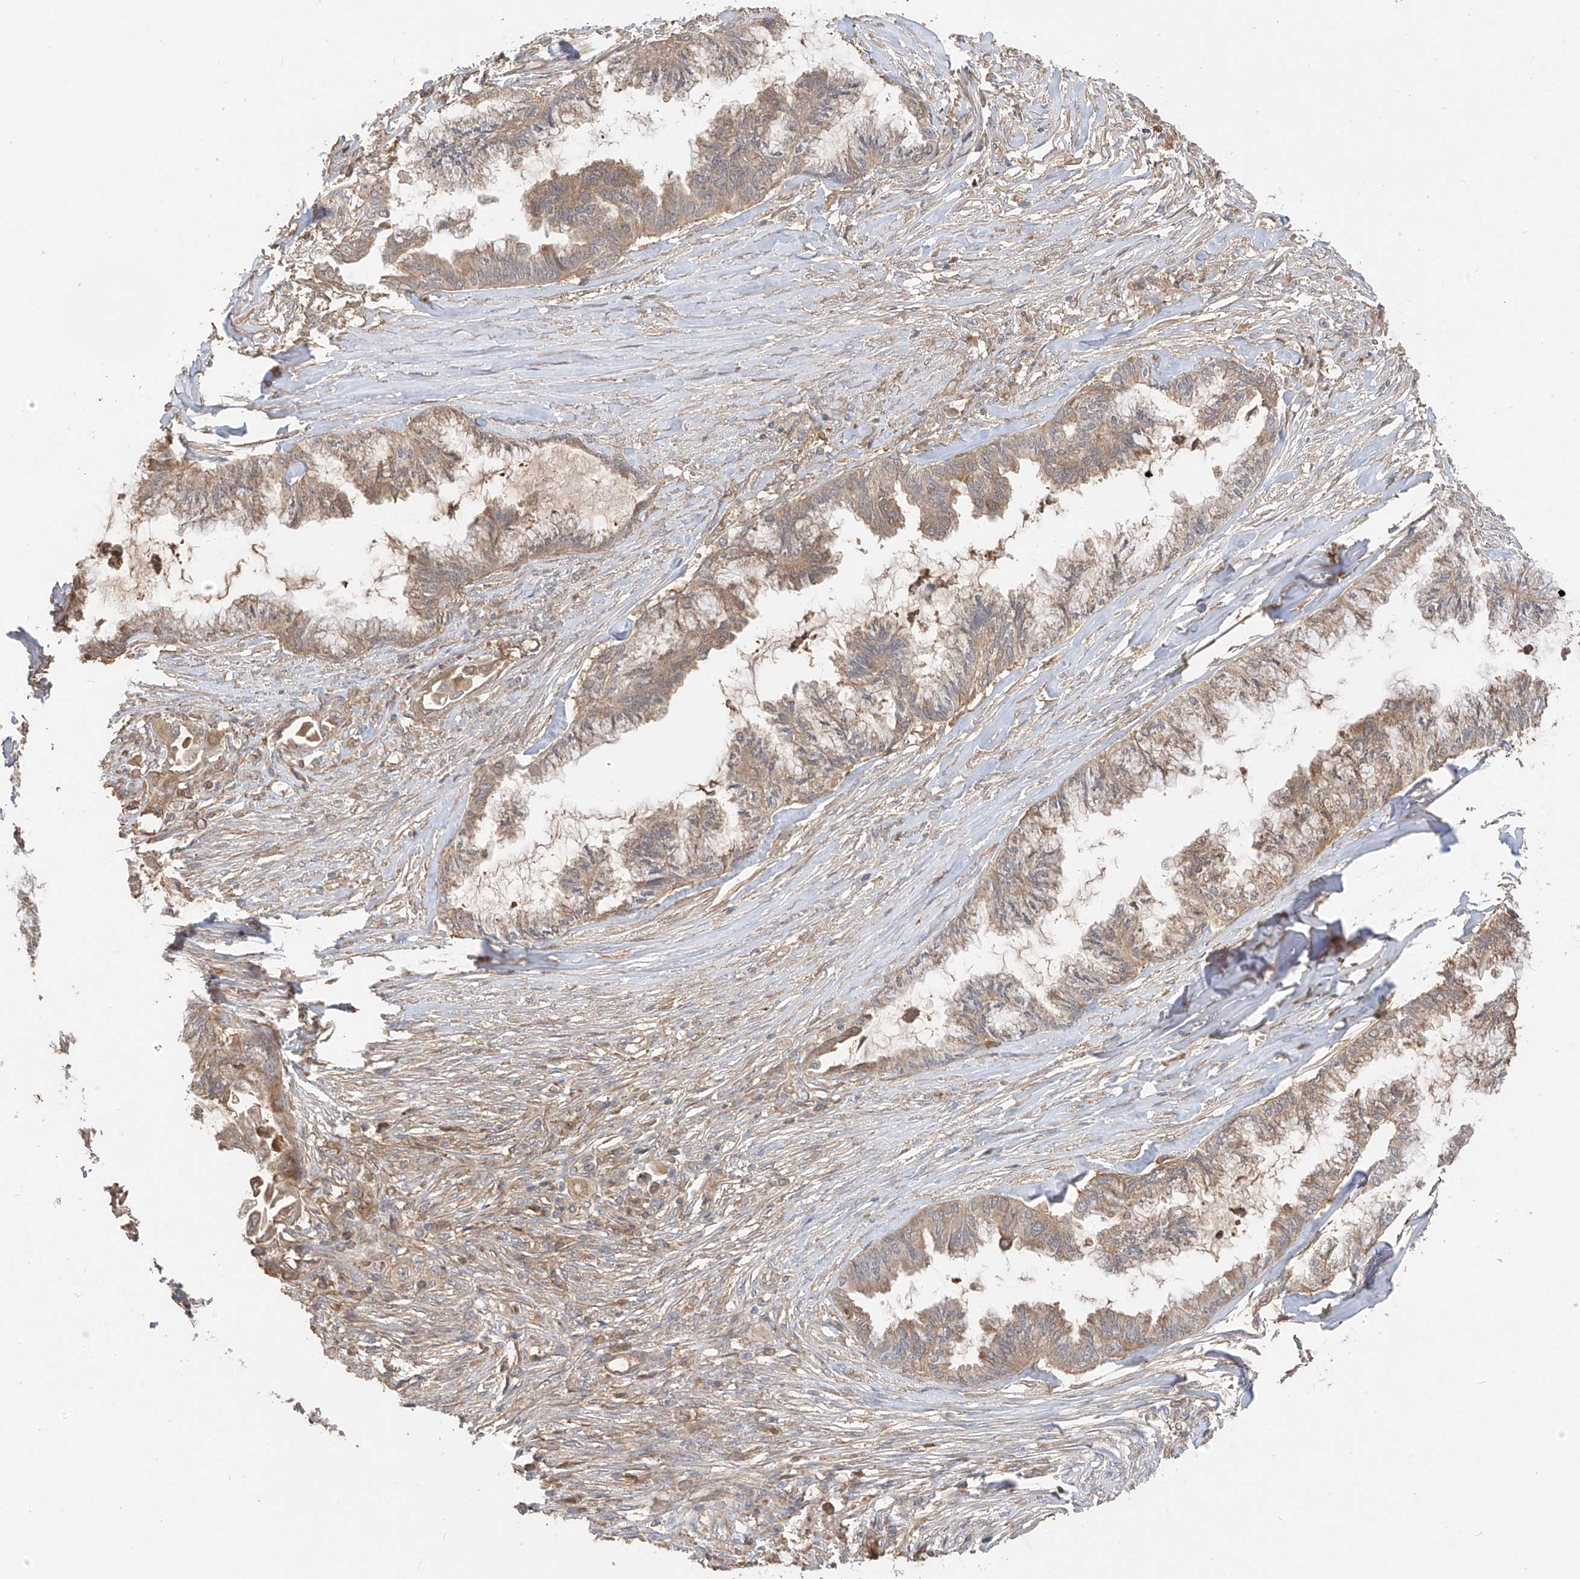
{"staining": {"intensity": "moderate", "quantity": ">75%", "location": "cytoplasmic/membranous"}, "tissue": "endometrial cancer", "cell_type": "Tumor cells", "image_type": "cancer", "snomed": [{"axis": "morphology", "description": "Adenocarcinoma, NOS"}, {"axis": "topography", "description": "Endometrium"}], "caption": "Endometrial cancer (adenocarcinoma) tissue demonstrates moderate cytoplasmic/membranous staining in approximately >75% of tumor cells", "gene": "CACNA2D4", "patient": {"sex": "female", "age": 86}}